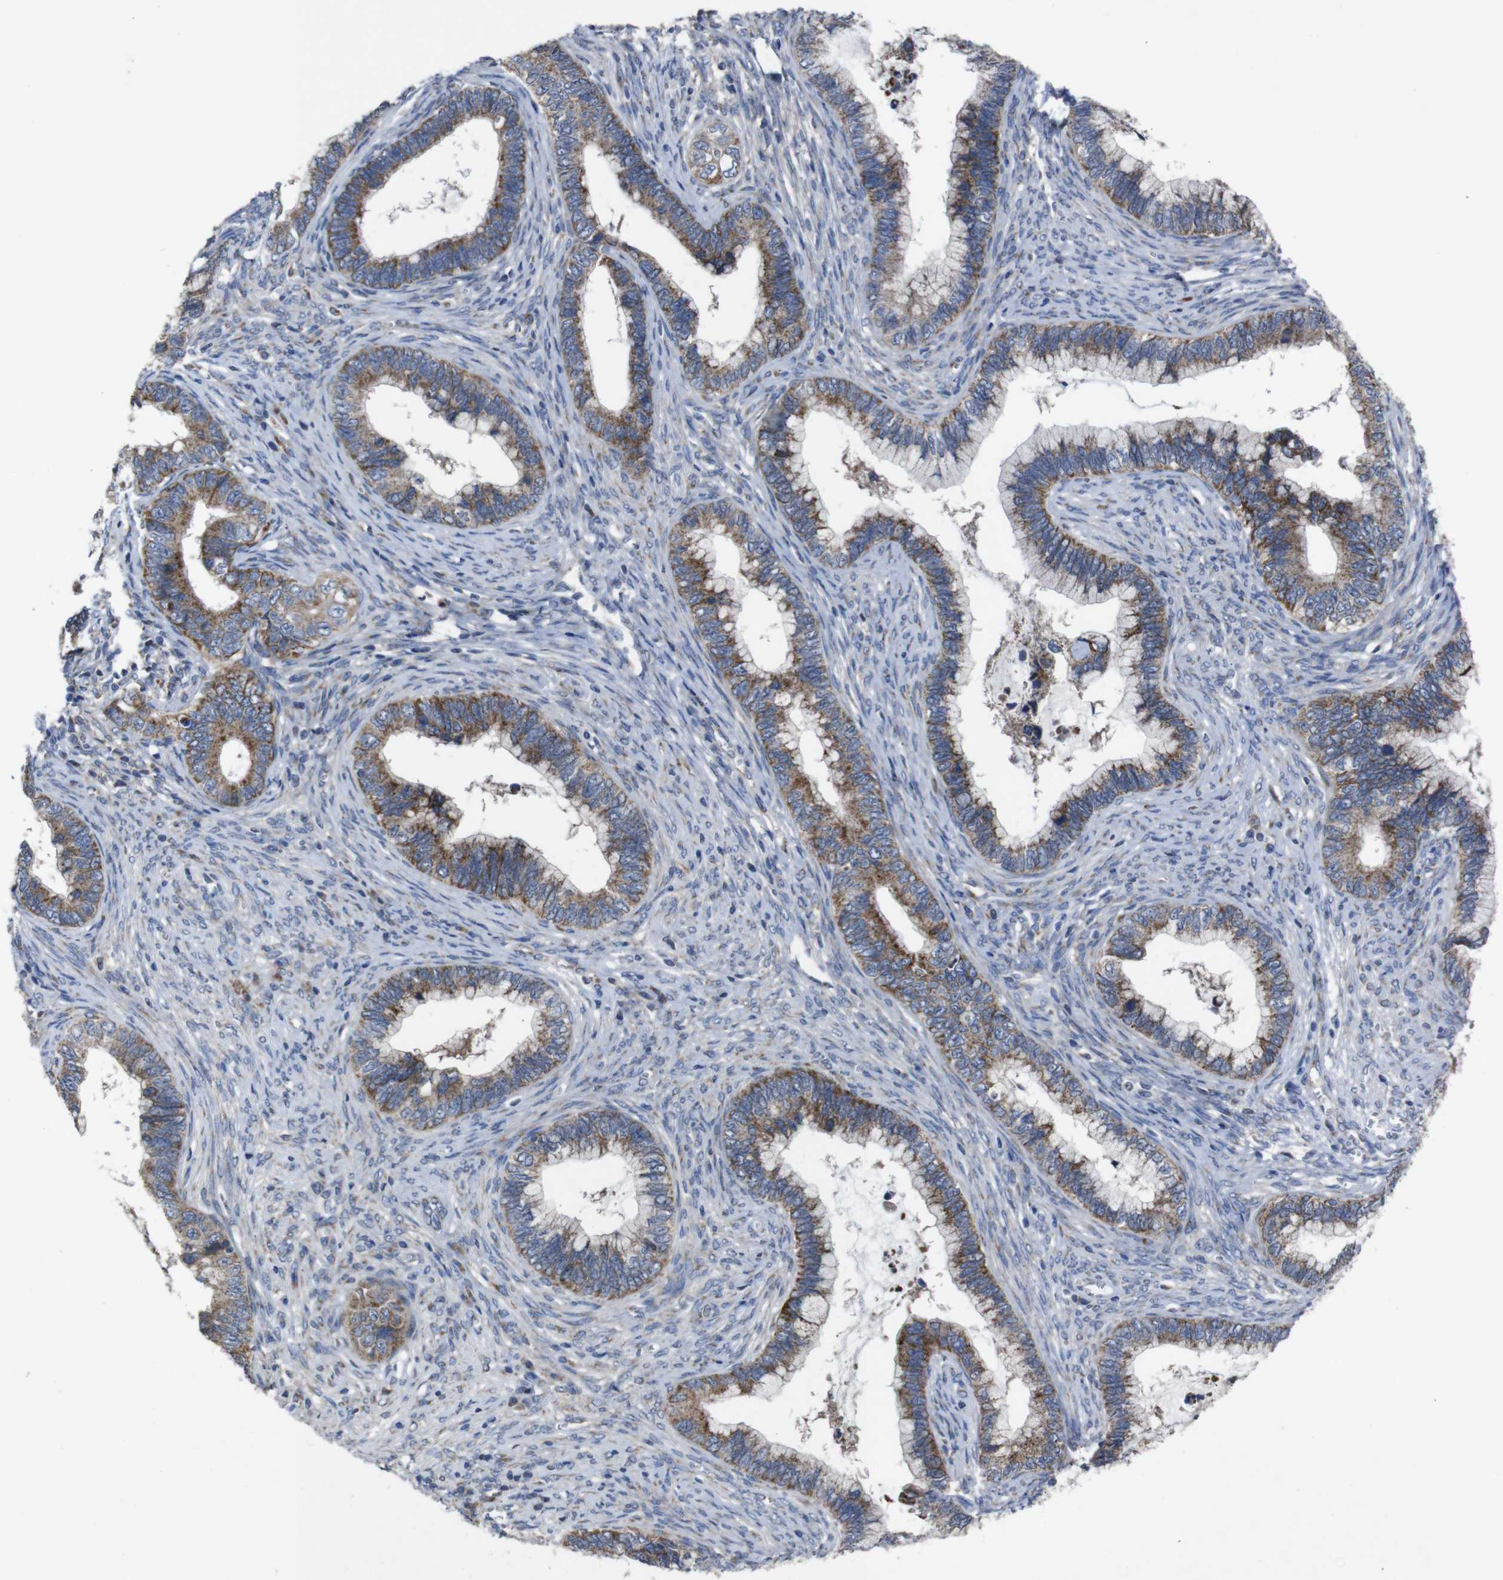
{"staining": {"intensity": "moderate", "quantity": ">75%", "location": "cytoplasmic/membranous"}, "tissue": "cervical cancer", "cell_type": "Tumor cells", "image_type": "cancer", "snomed": [{"axis": "morphology", "description": "Adenocarcinoma, NOS"}, {"axis": "topography", "description": "Cervix"}], "caption": "Immunohistochemistry (IHC) (DAB (3,3'-diaminobenzidine)) staining of human cervical adenocarcinoma shows moderate cytoplasmic/membranous protein staining in approximately >75% of tumor cells.", "gene": "CHST10", "patient": {"sex": "female", "age": 44}}